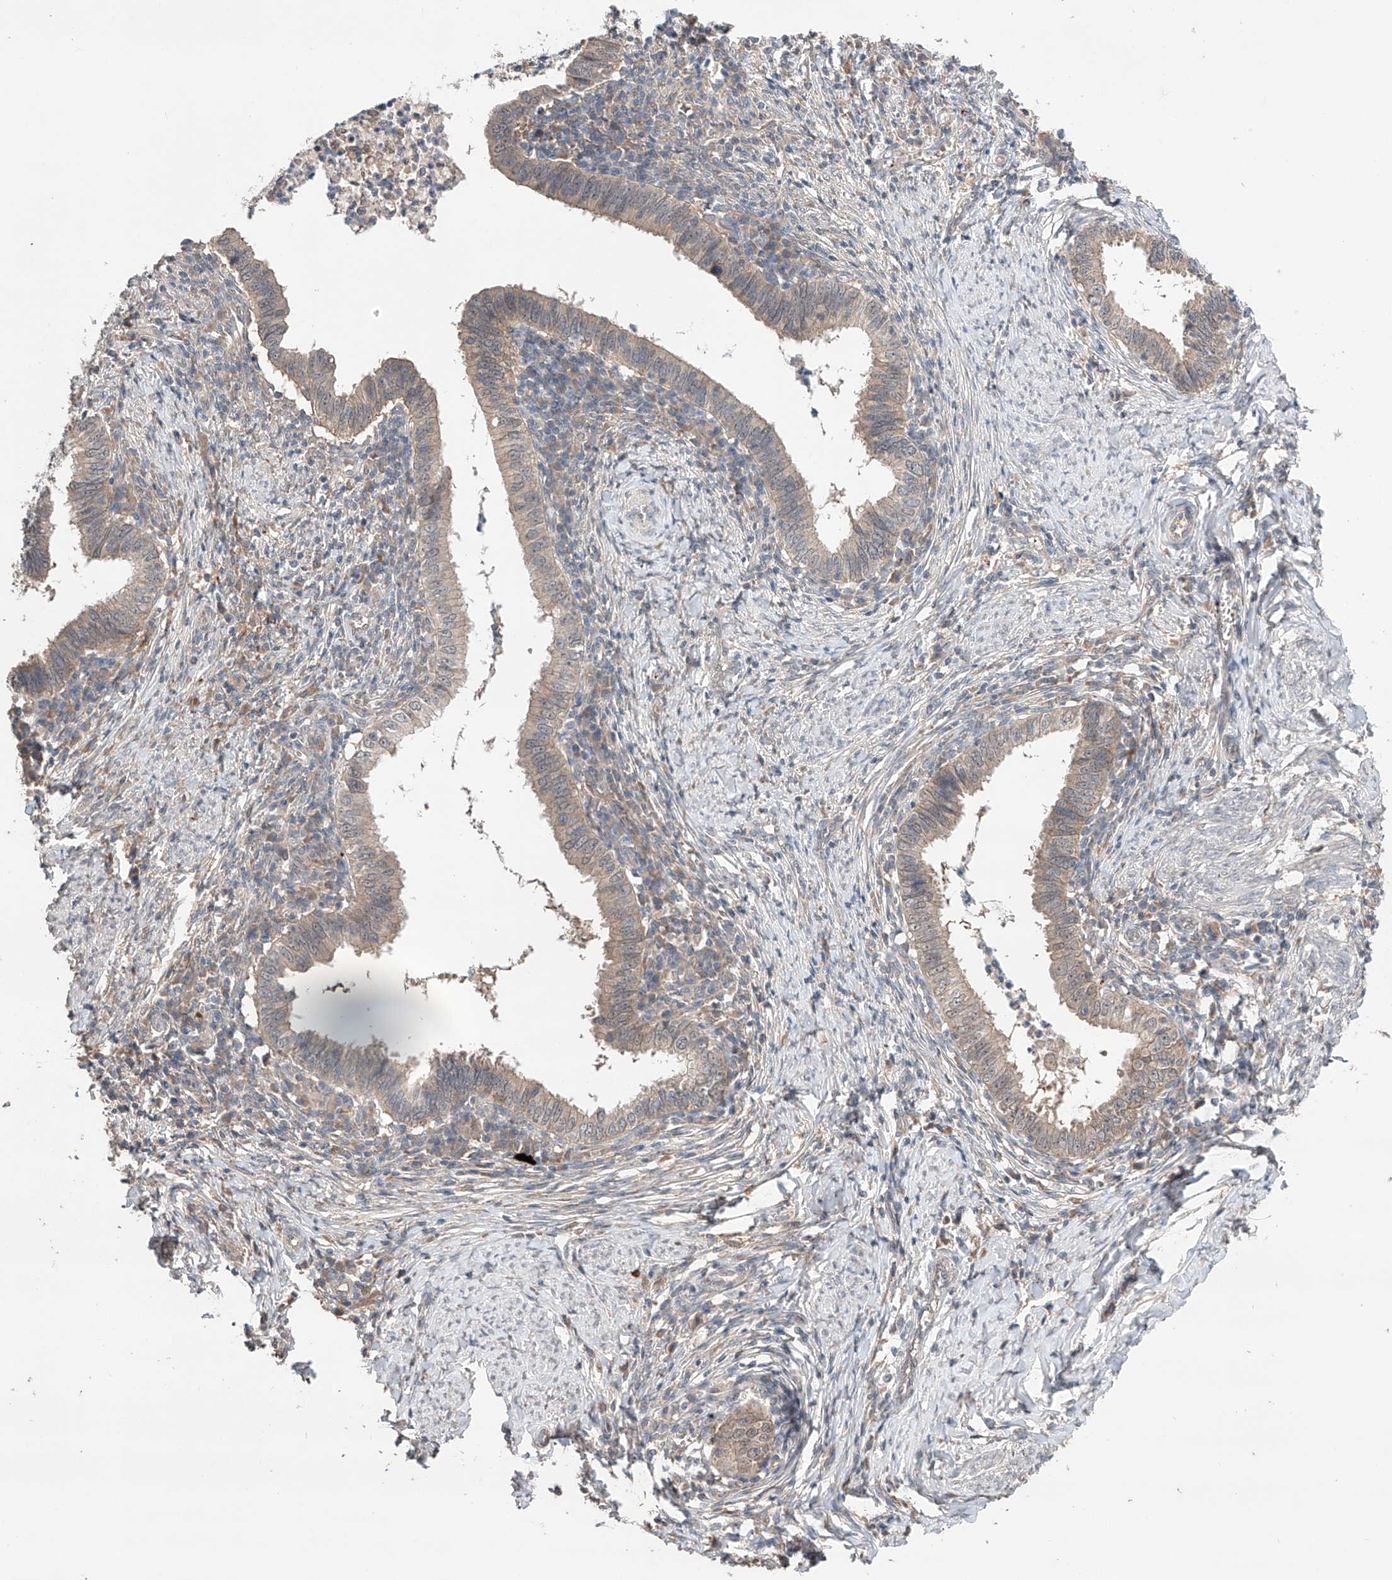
{"staining": {"intensity": "weak", "quantity": "25%-75%", "location": "cytoplasmic/membranous"}, "tissue": "cervical cancer", "cell_type": "Tumor cells", "image_type": "cancer", "snomed": [{"axis": "morphology", "description": "Adenocarcinoma, NOS"}, {"axis": "topography", "description": "Cervix"}], "caption": "Immunohistochemical staining of cervical adenocarcinoma displays low levels of weak cytoplasmic/membranous protein staining in about 25%-75% of tumor cells.", "gene": "ZFHX2", "patient": {"sex": "female", "age": 36}}